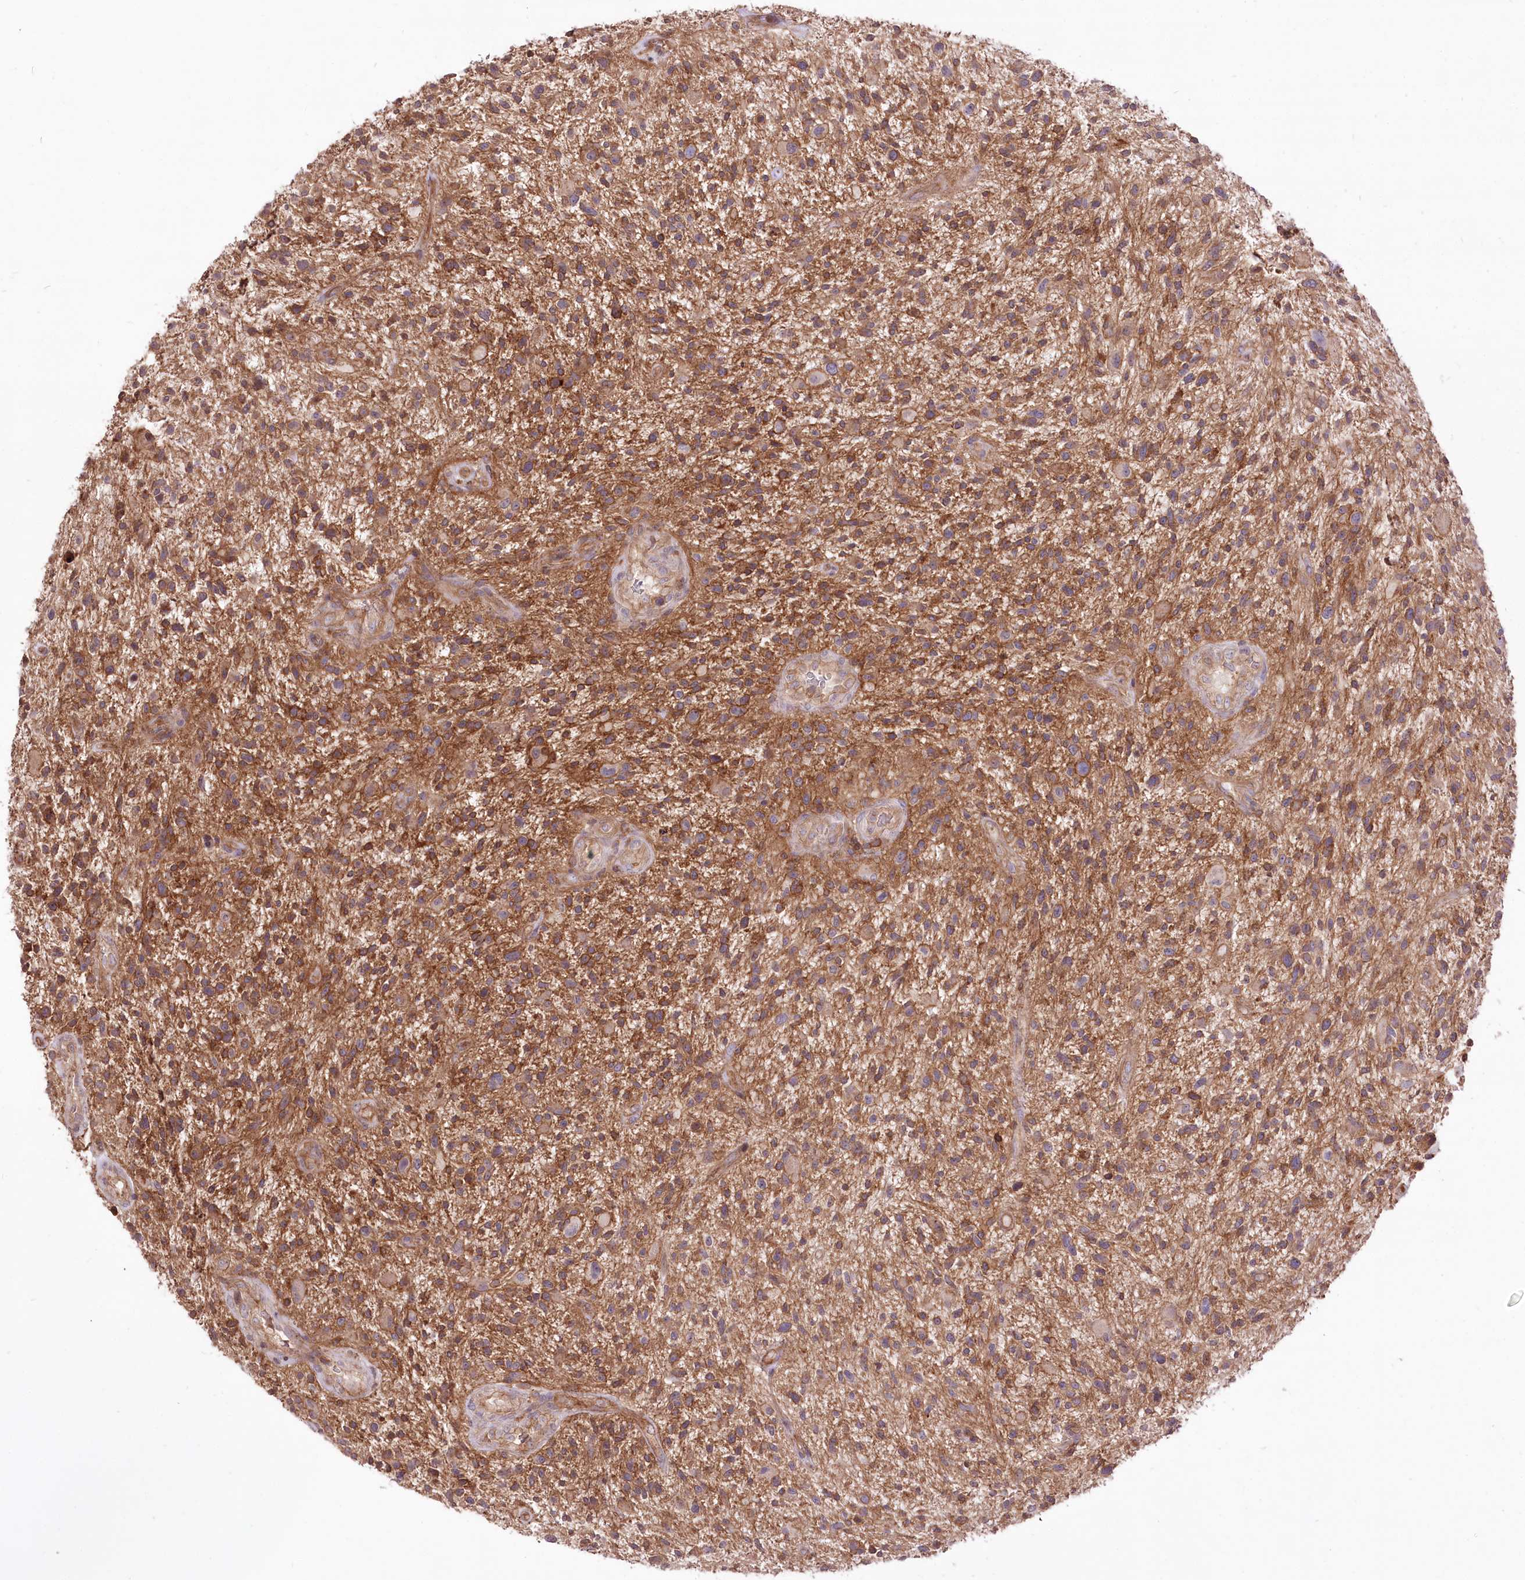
{"staining": {"intensity": "moderate", "quantity": ">75%", "location": "cytoplasmic/membranous"}, "tissue": "glioma", "cell_type": "Tumor cells", "image_type": "cancer", "snomed": [{"axis": "morphology", "description": "Glioma, malignant, High grade"}, {"axis": "topography", "description": "Brain"}], "caption": "This histopathology image exhibits malignant high-grade glioma stained with immunohistochemistry to label a protein in brown. The cytoplasmic/membranous of tumor cells show moderate positivity for the protein. Nuclei are counter-stained blue.", "gene": "XYLB", "patient": {"sex": "male", "age": 47}}